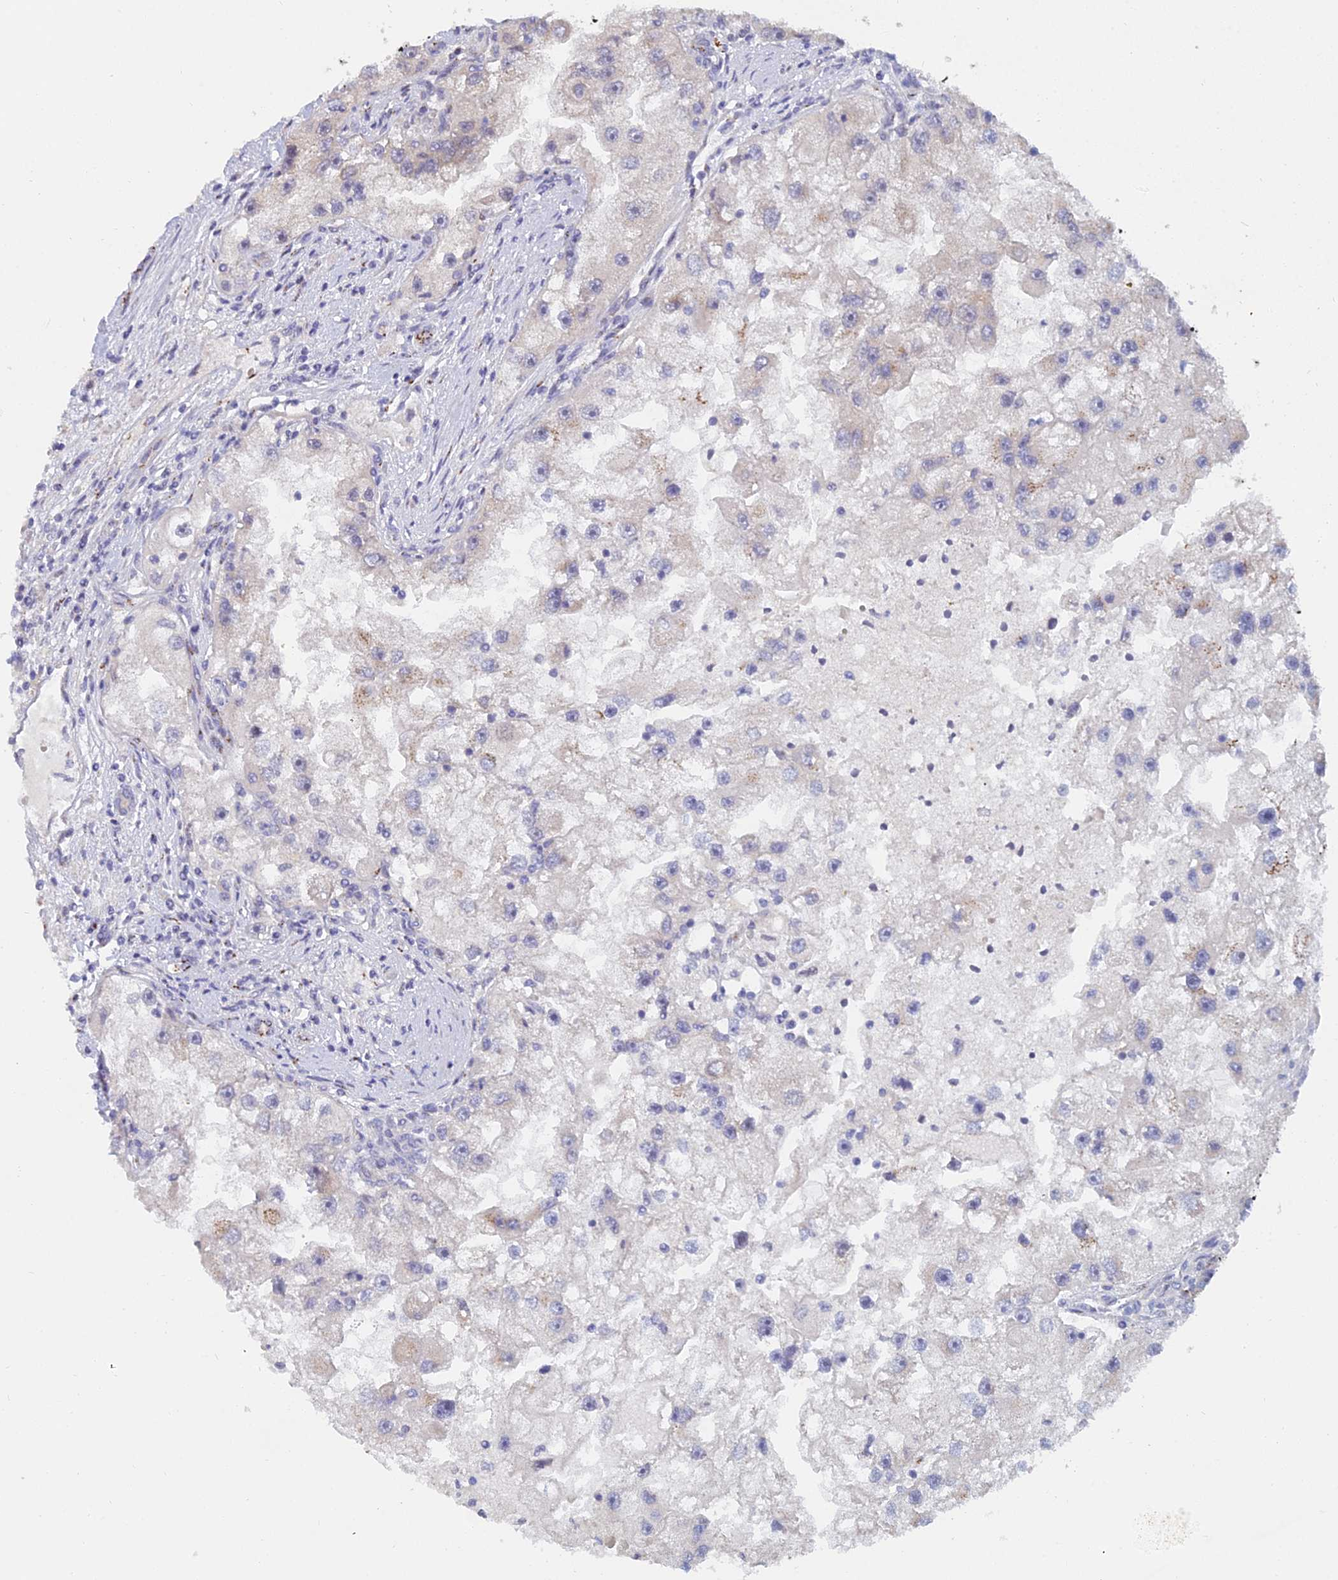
{"staining": {"intensity": "negative", "quantity": "none", "location": "none"}, "tissue": "renal cancer", "cell_type": "Tumor cells", "image_type": "cancer", "snomed": [{"axis": "morphology", "description": "Adenocarcinoma, NOS"}, {"axis": "topography", "description": "Kidney"}], "caption": "IHC photomicrograph of neoplastic tissue: human renal cancer (adenocarcinoma) stained with DAB (3,3'-diaminobenzidine) demonstrates no significant protein expression in tumor cells.", "gene": "THOC3", "patient": {"sex": "male", "age": 63}}